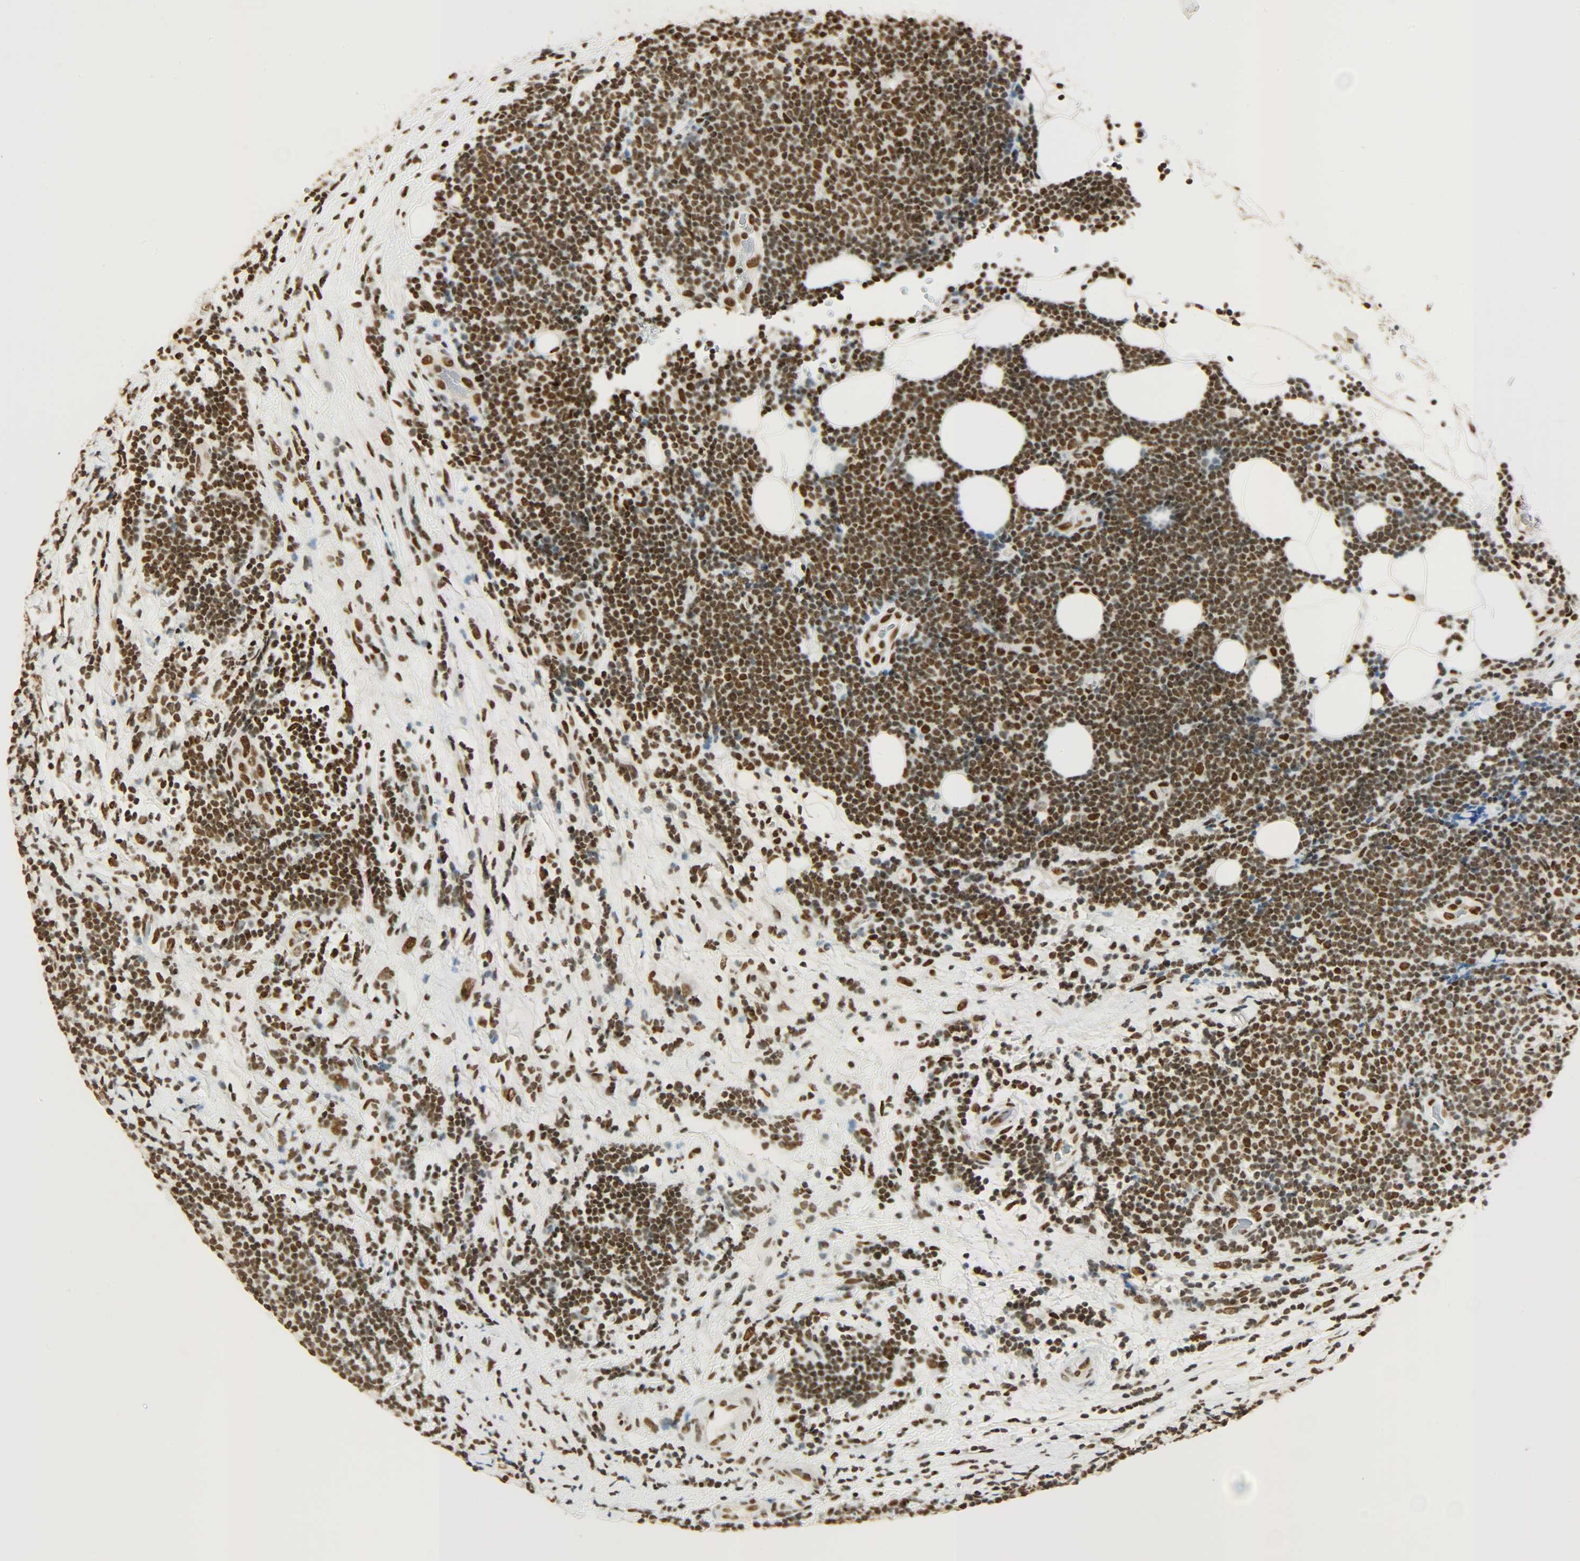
{"staining": {"intensity": "strong", "quantity": ">75%", "location": "nuclear"}, "tissue": "lymphoma", "cell_type": "Tumor cells", "image_type": "cancer", "snomed": [{"axis": "morphology", "description": "Malignant lymphoma, non-Hodgkin's type, Low grade"}, {"axis": "topography", "description": "Lymph node"}], "caption": "IHC (DAB (3,3'-diaminobenzidine)) staining of lymphoma reveals strong nuclear protein positivity in about >75% of tumor cells.", "gene": "KHDRBS1", "patient": {"sex": "male", "age": 83}}